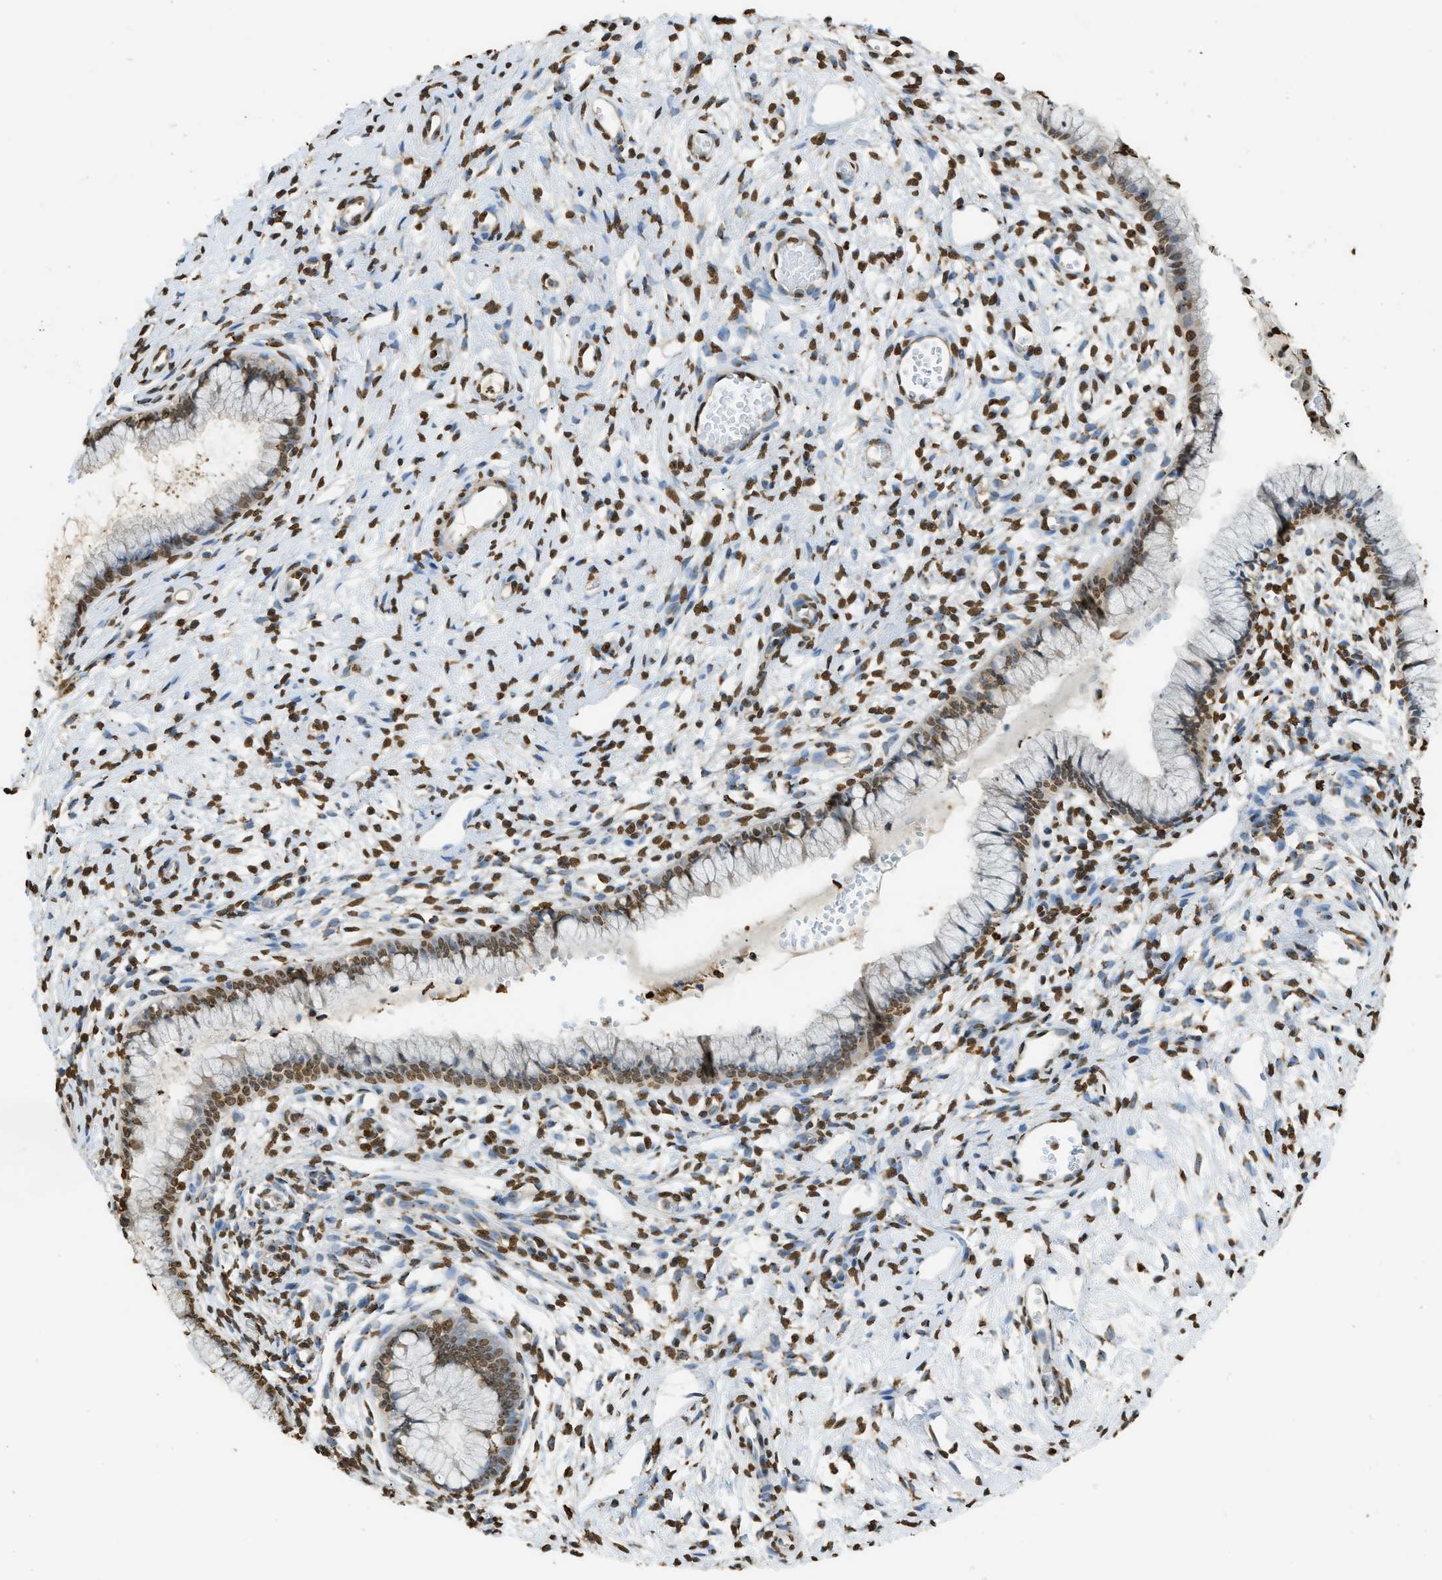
{"staining": {"intensity": "moderate", "quantity": "25%-75%", "location": "nuclear"}, "tissue": "cervix", "cell_type": "Glandular cells", "image_type": "normal", "snomed": [{"axis": "morphology", "description": "Normal tissue, NOS"}, {"axis": "topography", "description": "Cervix"}], "caption": "IHC of benign human cervix exhibits medium levels of moderate nuclear staining in about 25%-75% of glandular cells. Immunohistochemistry stains the protein in brown and the nuclei are stained blue.", "gene": "NR5A2", "patient": {"sex": "female", "age": 65}}